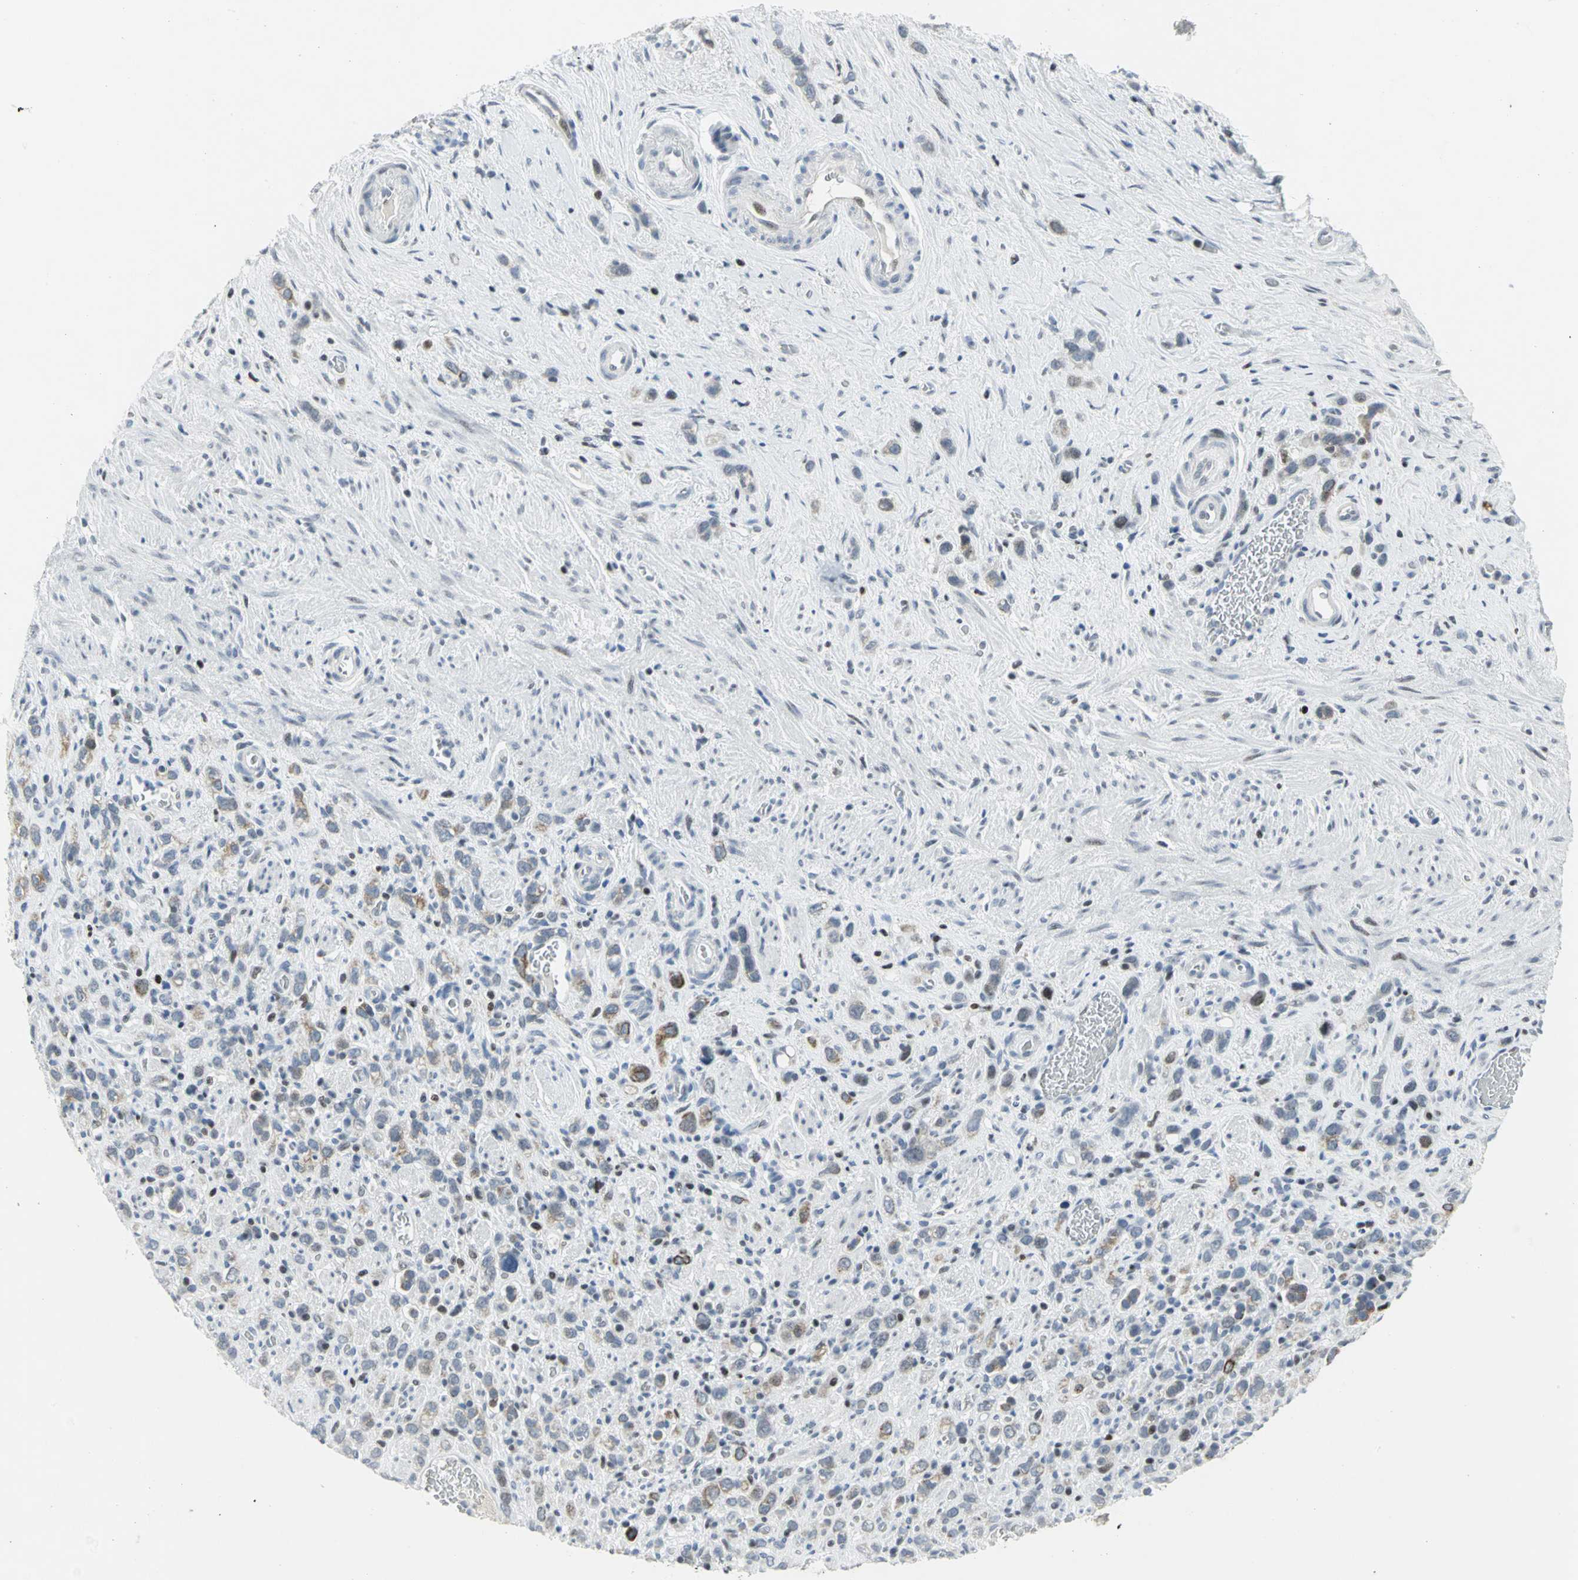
{"staining": {"intensity": "weak", "quantity": "<25%", "location": "cytoplasmic/membranous"}, "tissue": "stomach cancer", "cell_type": "Tumor cells", "image_type": "cancer", "snomed": [{"axis": "morphology", "description": "Normal tissue, NOS"}, {"axis": "morphology", "description": "Adenocarcinoma, NOS"}, {"axis": "morphology", "description": "Adenocarcinoma, High grade"}, {"axis": "topography", "description": "Stomach, upper"}, {"axis": "topography", "description": "Stomach"}], "caption": "The photomicrograph shows no staining of tumor cells in stomach cancer.", "gene": "RPA1", "patient": {"sex": "female", "age": 65}}